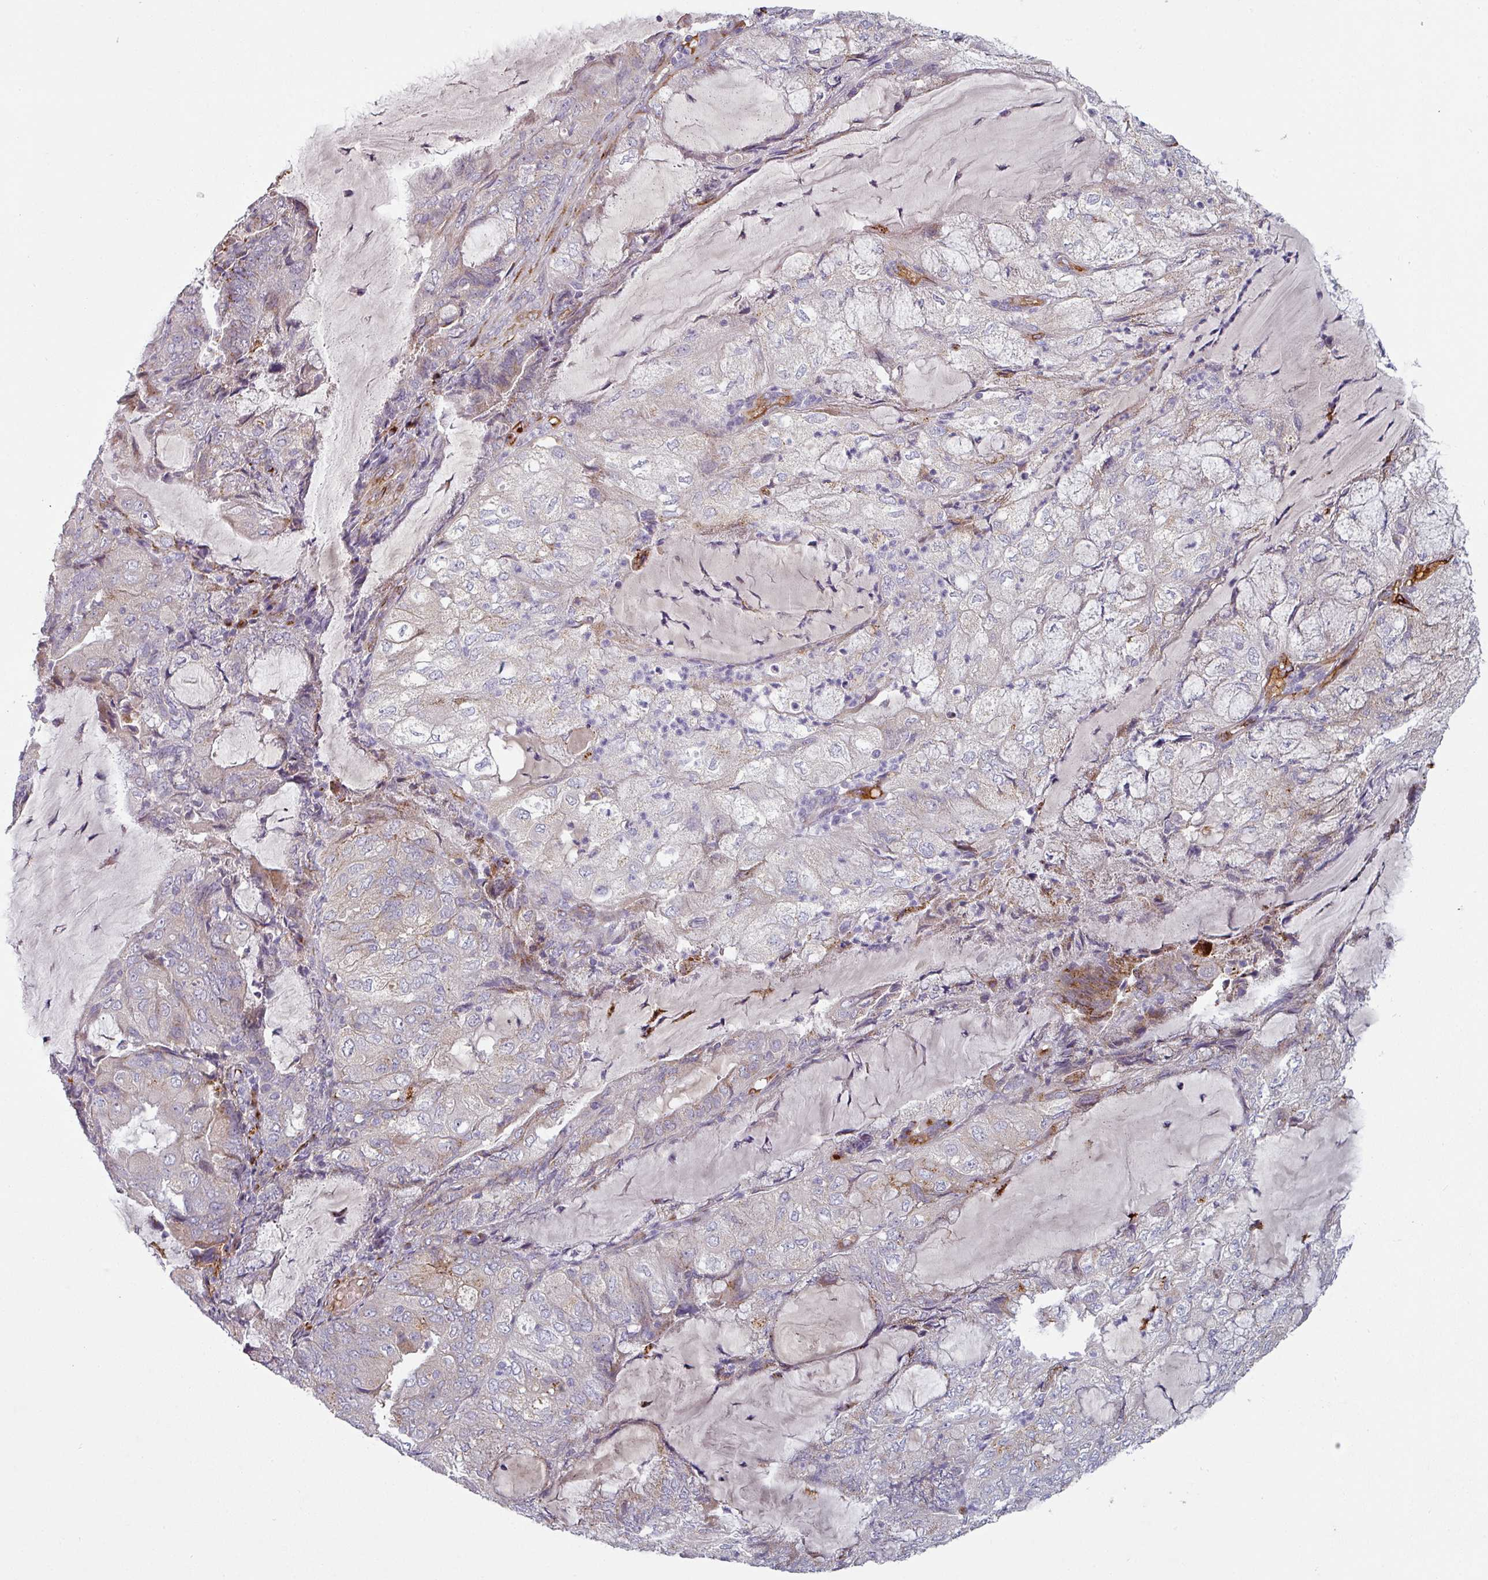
{"staining": {"intensity": "weak", "quantity": "<25%", "location": "cytoplasmic/membranous"}, "tissue": "endometrial cancer", "cell_type": "Tumor cells", "image_type": "cancer", "snomed": [{"axis": "morphology", "description": "Adenocarcinoma, NOS"}, {"axis": "topography", "description": "Endometrium"}], "caption": "DAB (3,3'-diaminobenzidine) immunohistochemical staining of endometrial adenocarcinoma demonstrates no significant staining in tumor cells.", "gene": "PRODH2", "patient": {"sex": "female", "age": 81}}